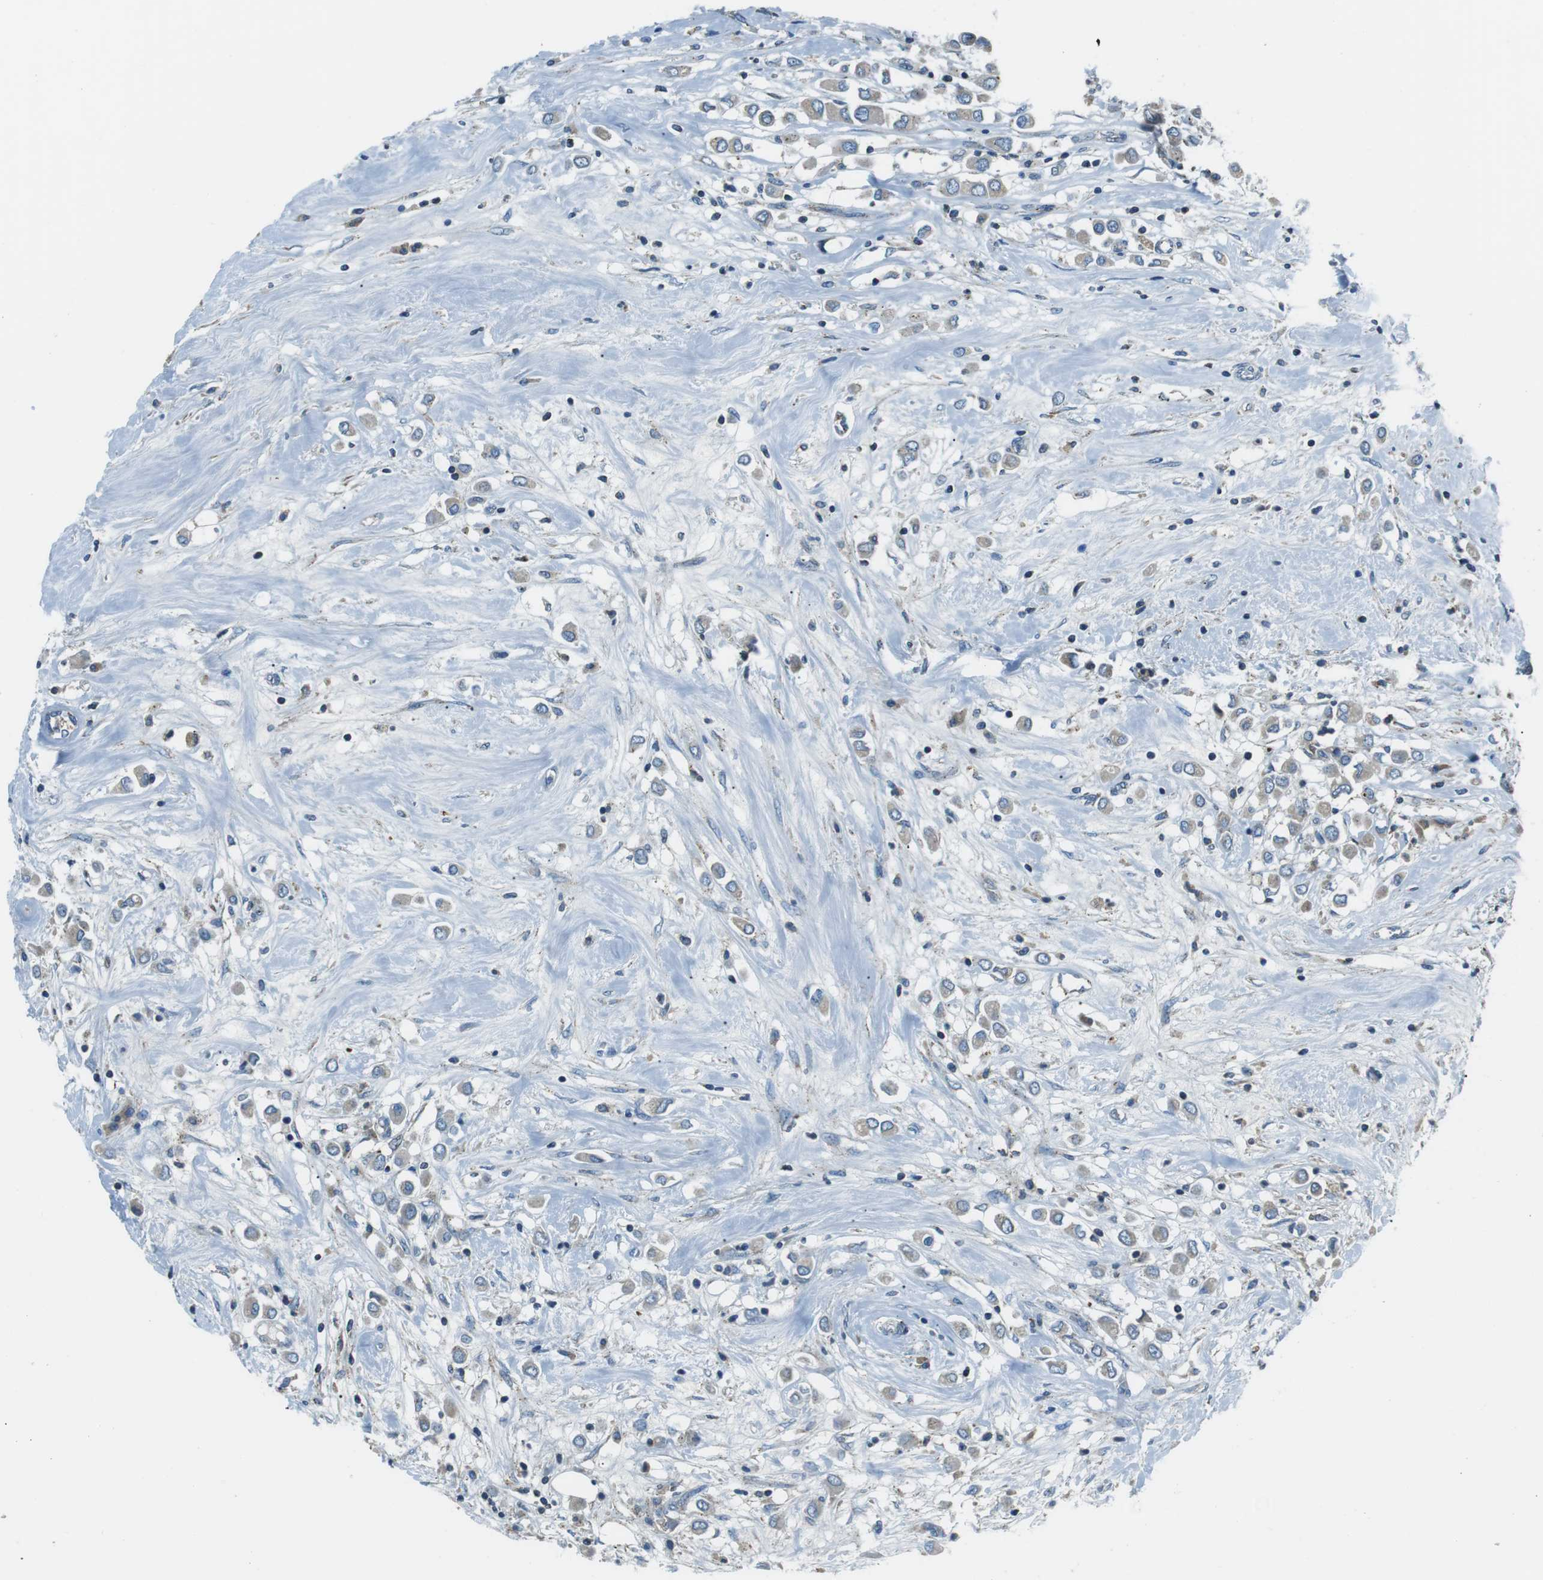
{"staining": {"intensity": "negative", "quantity": "none", "location": "none"}, "tissue": "breast cancer", "cell_type": "Tumor cells", "image_type": "cancer", "snomed": [{"axis": "morphology", "description": "Duct carcinoma"}, {"axis": "topography", "description": "Breast"}], "caption": "Immunohistochemical staining of breast cancer shows no significant positivity in tumor cells.", "gene": "FAM3B", "patient": {"sex": "female", "age": 61}}